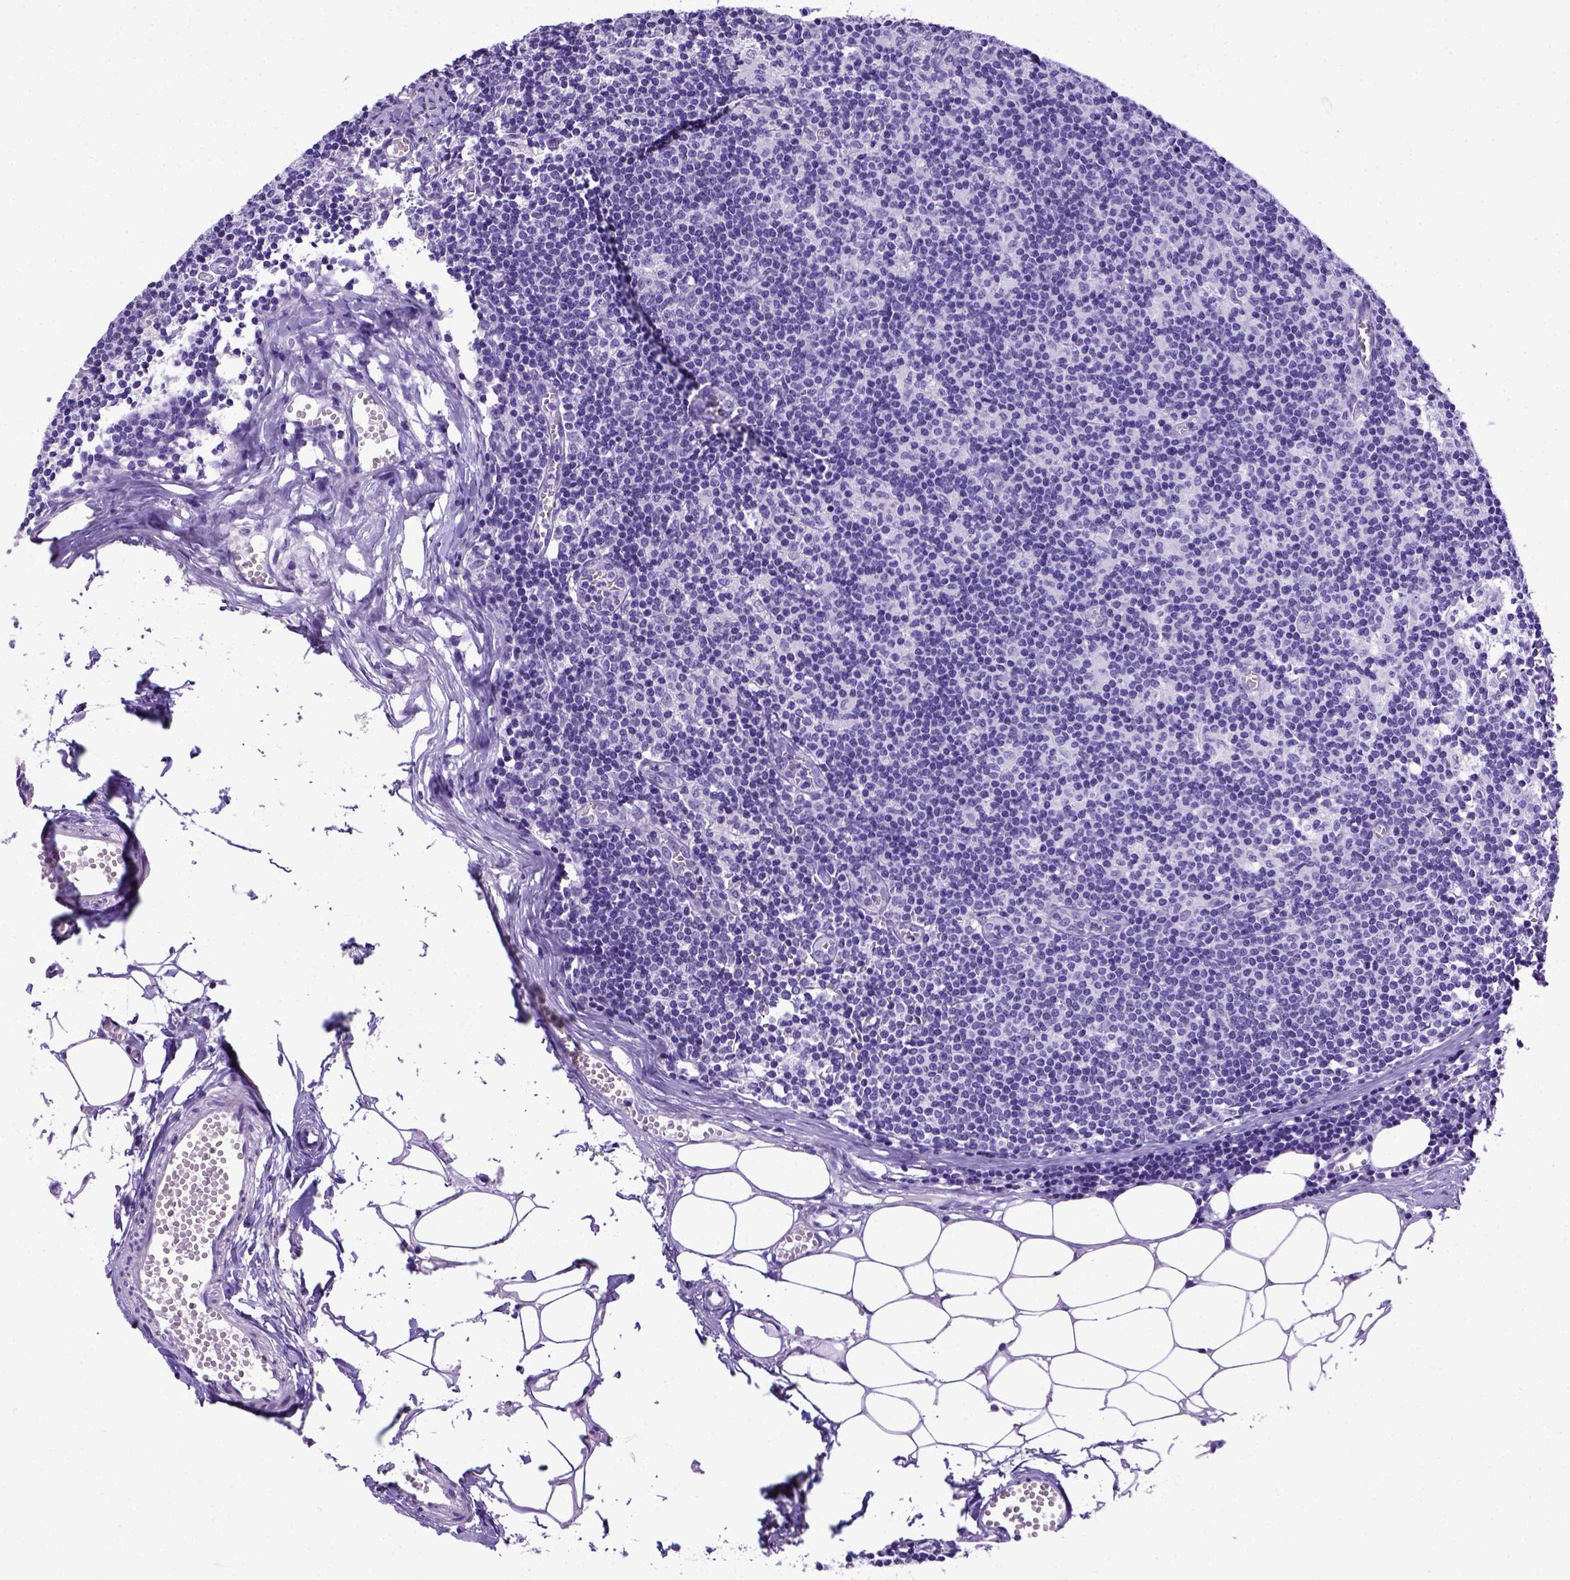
{"staining": {"intensity": "negative", "quantity": "none", "location": "none"}, "tissue": "lymph node", "cell_type": "Germinal center cells", "image_type": "normal", "snomed": [{"axis": "morphology", "description": "Normal tissue, NOS"}, {"axis": "topography", "description": "Lymph node"}], "caption": "IHC image of unremarkable lymph node stained for a protein (brown), which displays no expression in germinal center cells. (DAB IHC with hematoxylin counter stain).", "gene": "ESR1", "patient": {"sex": "female", "age": 52}}